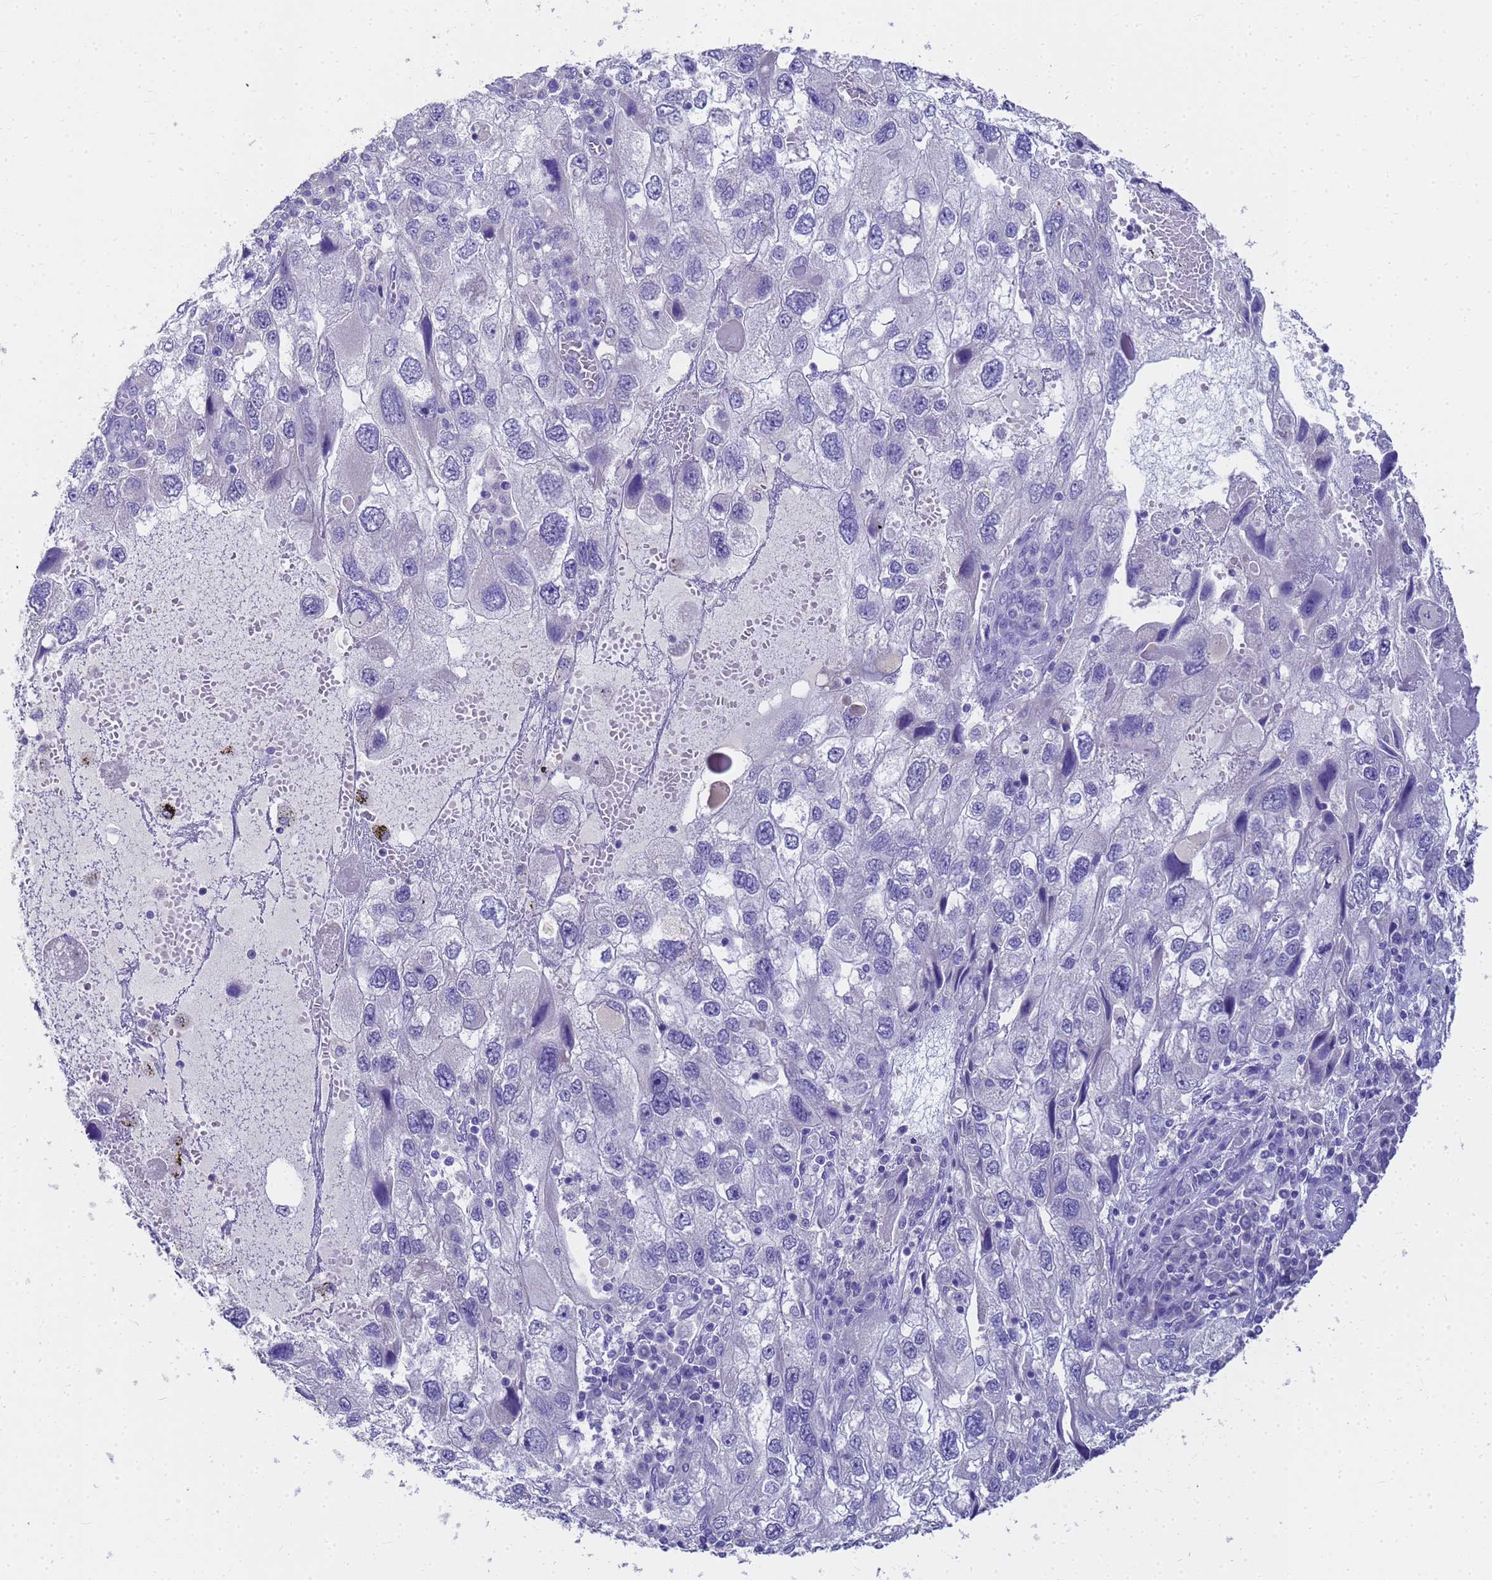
{"staining": {"intensity": "negative", "quantity": "none", "location": "none"}, "tissue": "endometrial cancer", "cell_type": "Tumor cells", "image_type": "cancer", "snomed": [{"axis": "morphology", "description": "Adenocarcinoma, NOS"}, {"axis": "topography", "description": "Endometrium"}], "caption": "Immunohistochemistry photomicrograph of human endometrial adenocarcinoma stained for a protein (brown), which reveals no positivity in tumor cells. (DAB immunohistochemistry (IHC) with hematoxylin counter stain).", "gene": "MS4A13", "patient": {"sex": "female", "age": 49}}